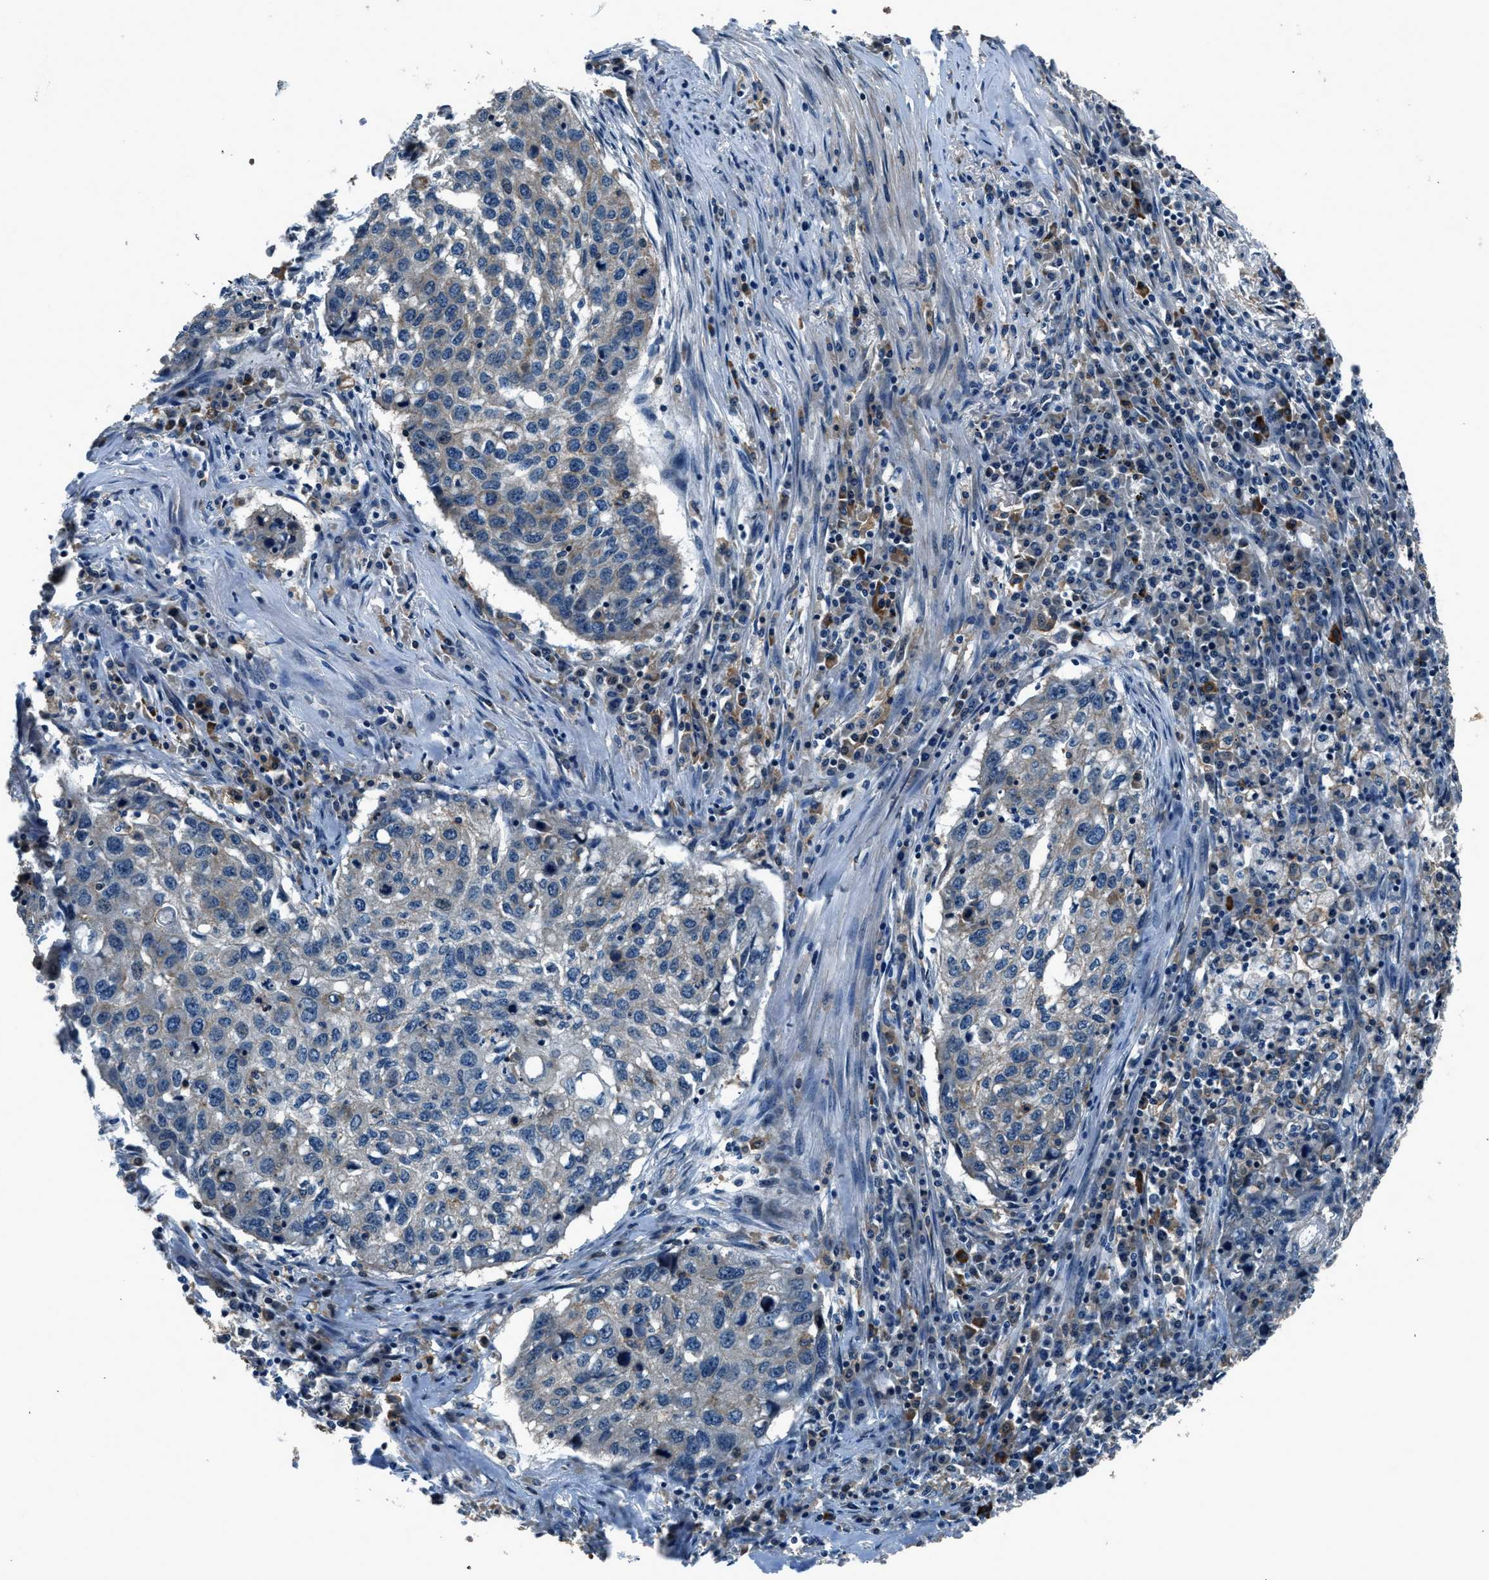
{"staining": {"intensity": "negative", "quantity": "none", "location": "none"}, "tissue": "lung cancer", "cell_type": "Tumor cells", "image_type": "cancer", "snomed": [{"axis": "morphology", "description": "Squamous cell carcinoma, NOS"}, {"axis": "topography", "description": "Lung"}], "caption": "Immunohistochemistry (IHC) of squamous cell carcinoma (lung) exhibits no positivity in tumor cells.", "gene": "ARHGEF11", "patient": {"sex": "female", "age": 63}}